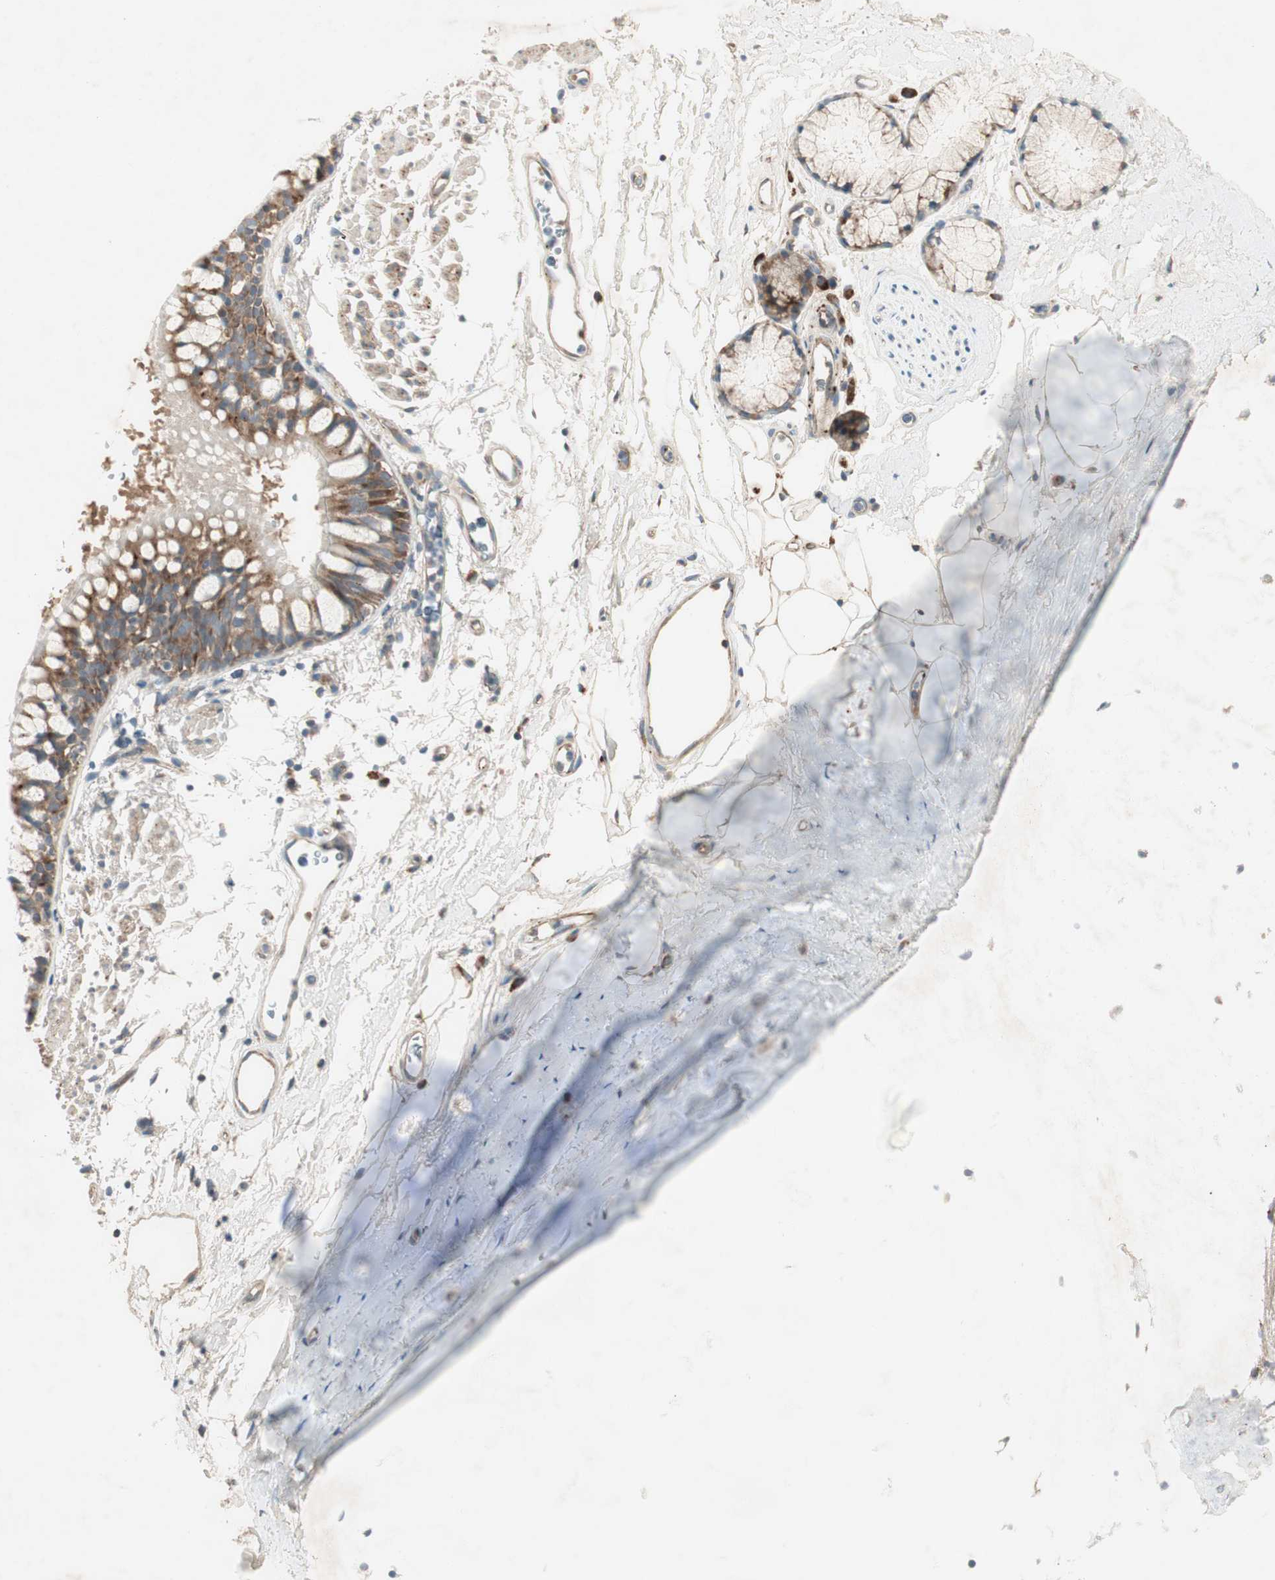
{"staining": {"intensity": "strong", "quantity": ">75%", "location": "cytoplasmic/membranous"}, "tissue": "bronchus", "cell_type": "Respiratory epithelial cells", "image_type": "normal", "snomed": [{"axis": "morphology", "description": "Normal tissue, NOS"}, {"axis": "topography", "description": "Bronchus"}], "caption": "Immunohistochemical staining of normal human bronchus demonstrates >75% levels of strong cytoplasmic/membranous protein staining in approximately >75% of respiratory epithelial cells.", "gene": "RPL23", "patient": {"sex": "female", "age": 73}}